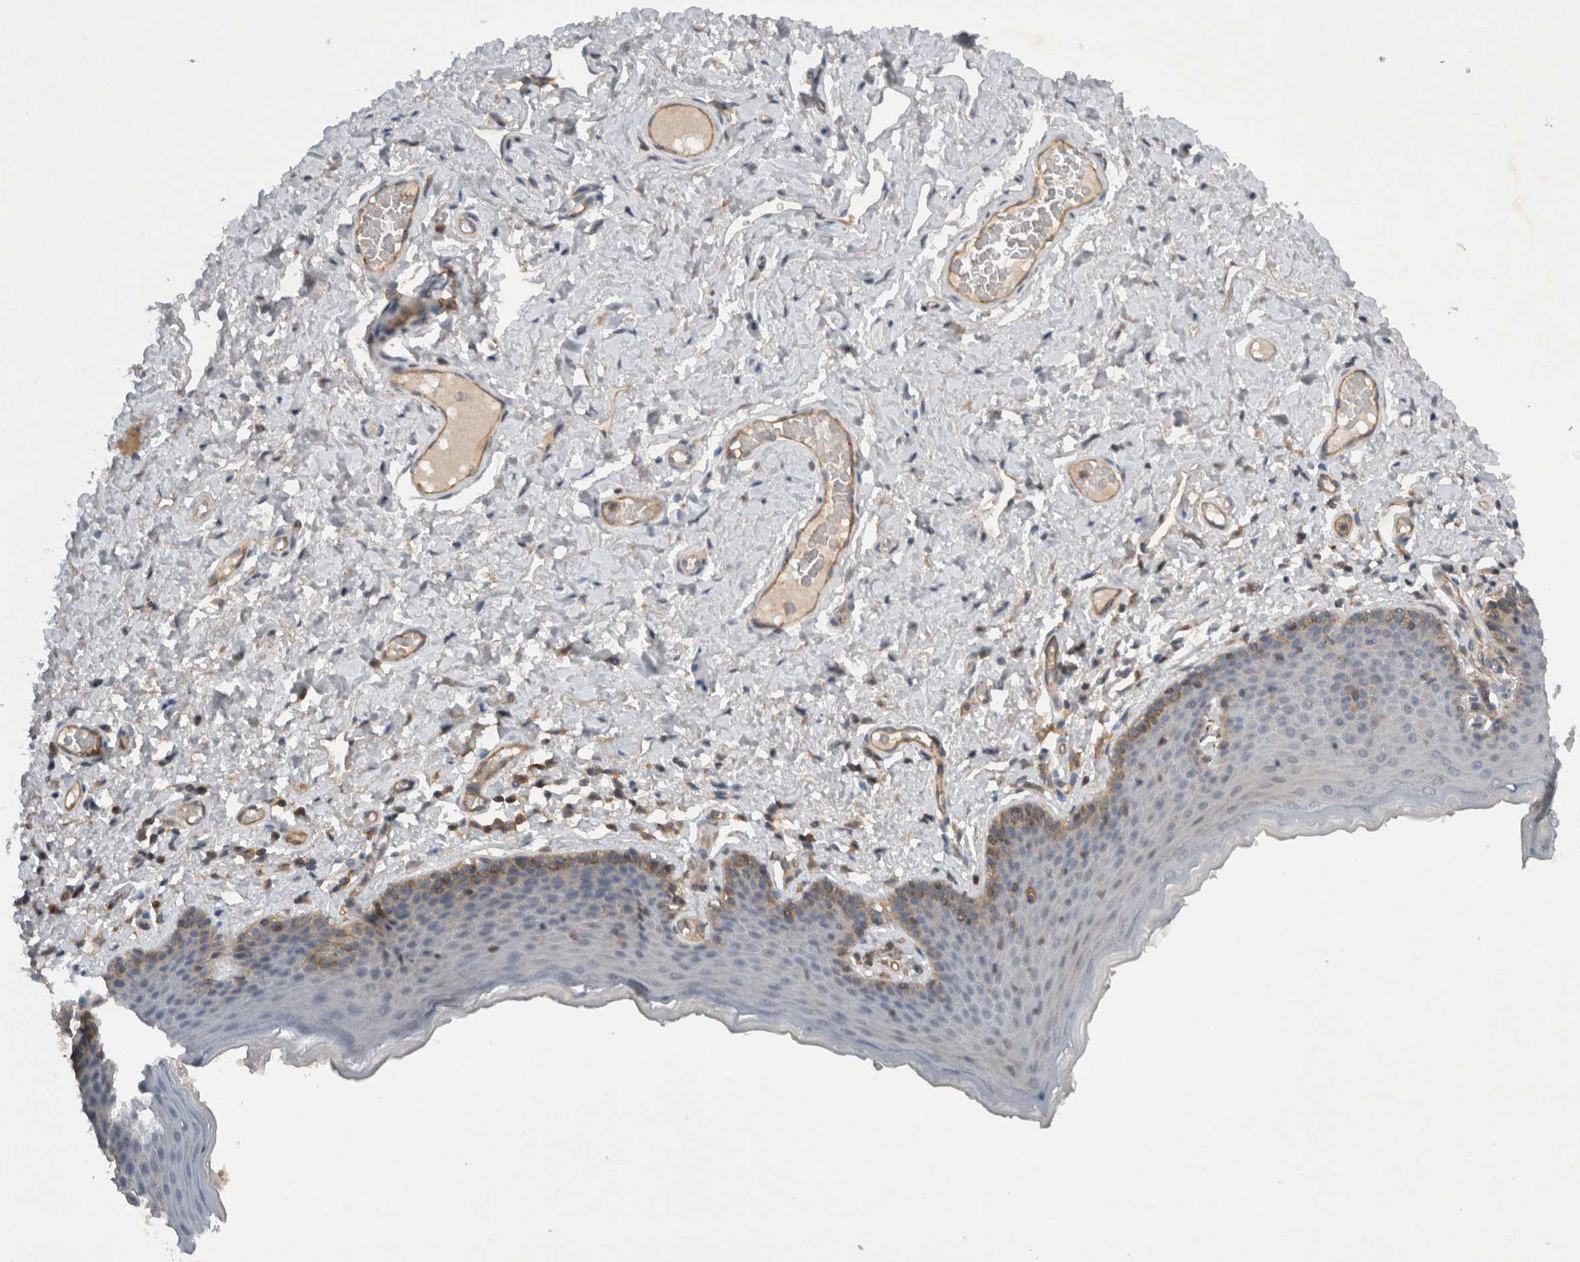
{"staining": {"intensity": "moderate", "quantity": "<25%", "location": "cytoplasmic/membranous"}, "tissue": "skin", "cell_type": "Epidermal cells", "image_type": "normal", "snomed": [{"axis": "morphology", "description": "Normal tissue, NOS"}, {"axis": "topography", "description": "Vulva"}], "caption": "Skin stained with a brown dye demonstrates moderate cytoplasmic/membranous positive expression in about <25% of epidermal cells.", "gene": "SCARA5", "patient": {"sex": "female", "age": 66}}